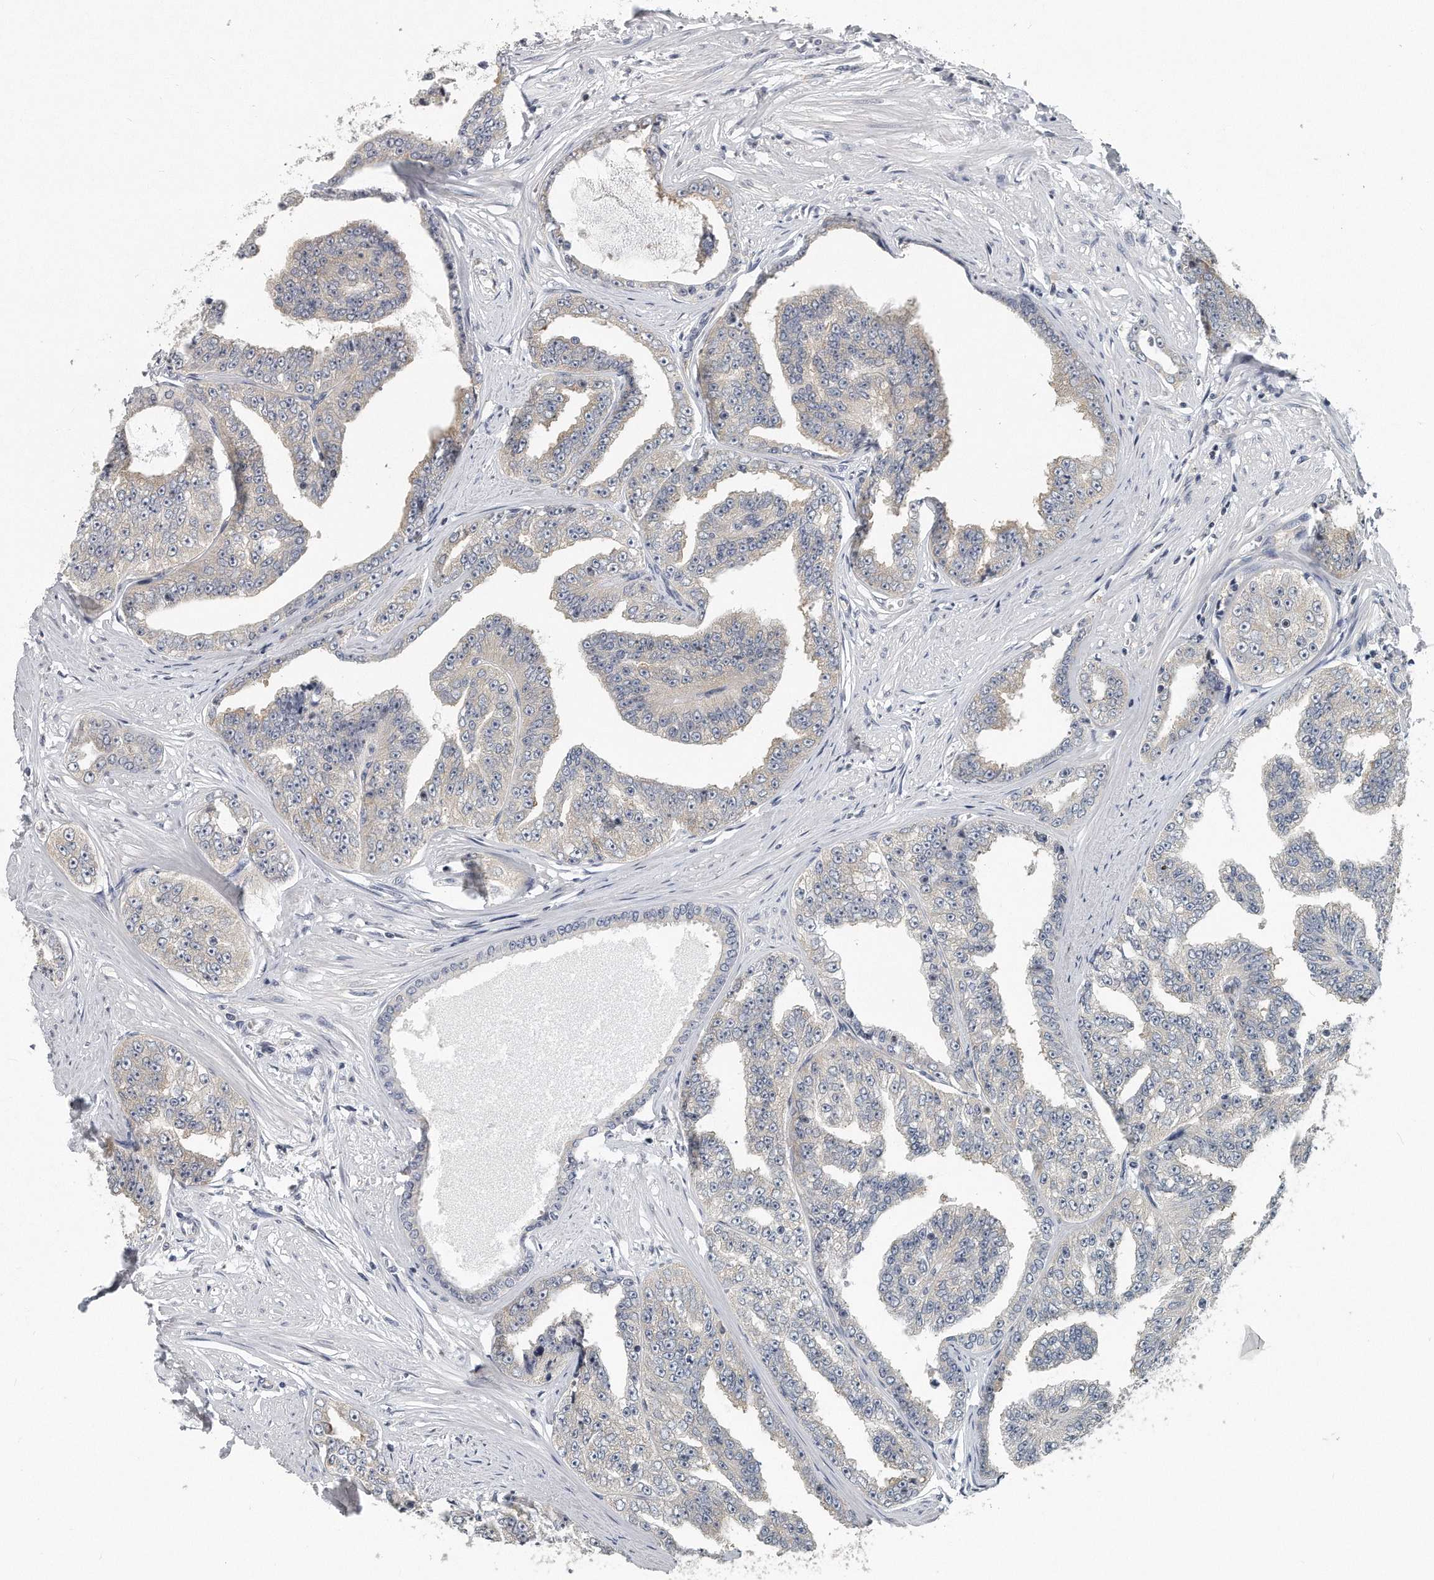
{"staining": {"intensity": "negative", "quantity": "none", "location": "none"}, "tissue": "prostate cancer", "cell_type": "Tumor cells", "image_type": "cancer", "snomed": [{"axis": "morphology", "description": "Adenocarcinoma, High grade"}, {"axis": "topography", "description": "Prostate"}], "caption": "Immunohistochemistry (IHC) of high-grade adenocarcinoma (prostate) demonstrates no positivity in tumor cells. (Stains: DAB IHC with hematoxylin counter stain, Microscopy: brightfield microscopy at high magnification).", "gene": "EIF3I", "patient": {"sex": "male", "age": 71}}